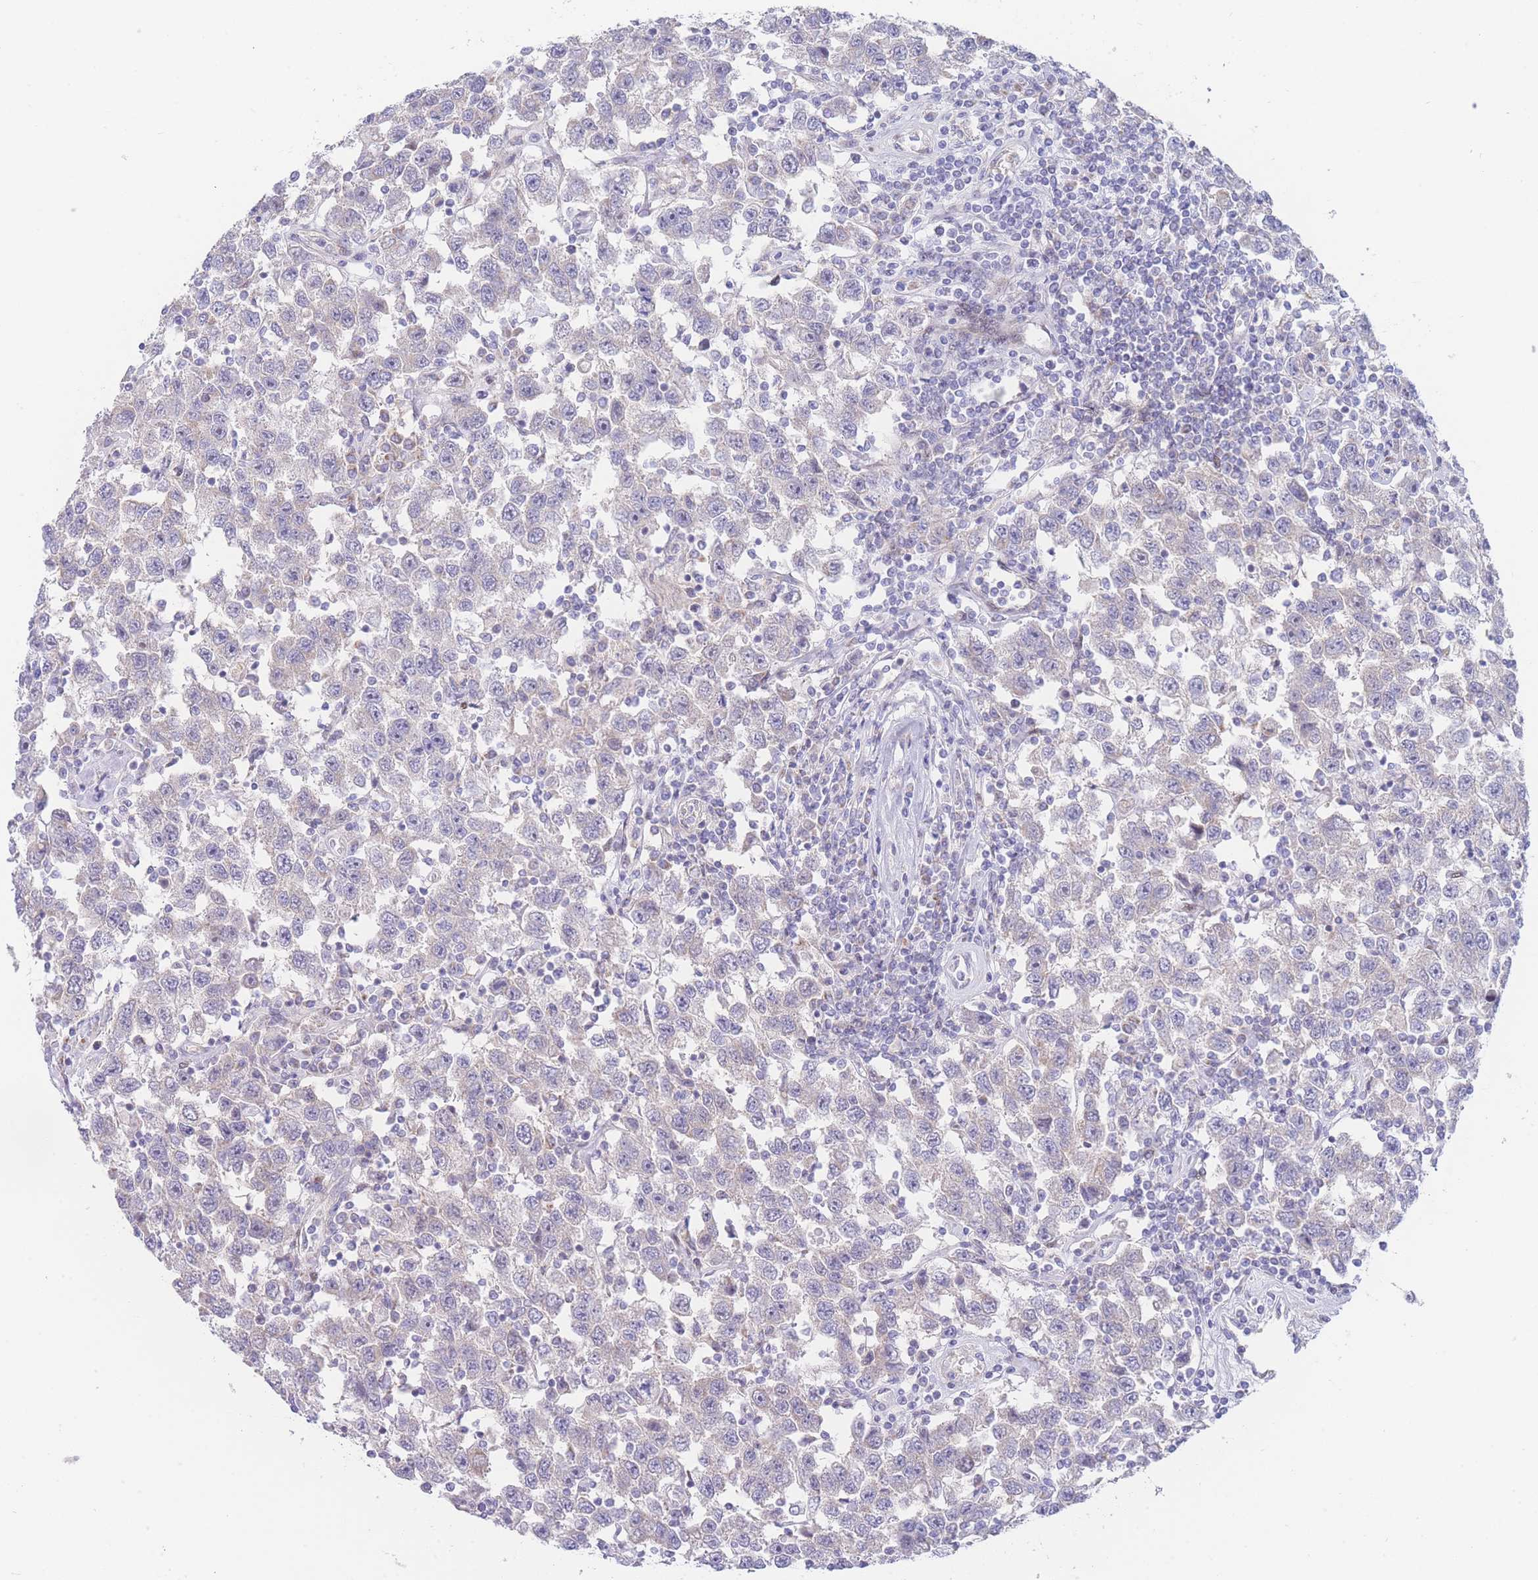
{"staining": {"intensity": "negative", "quantity": "none", "location": "none"}, "tissue": "testis cancer", "cell_type": "Tumor cells", "image_type": "cancer", "snomed": [{"axis": "morphology", "description": "Seminoma, NOS"}, {"axis": "topography", "description": "Testis"}], "caption": "This is a micrograph of immunohistochemistry staining of testis cancer, which shows no staining in tumor cells.", "gene": "GPAM", "patient": {"sex": "male", "age": 41}}